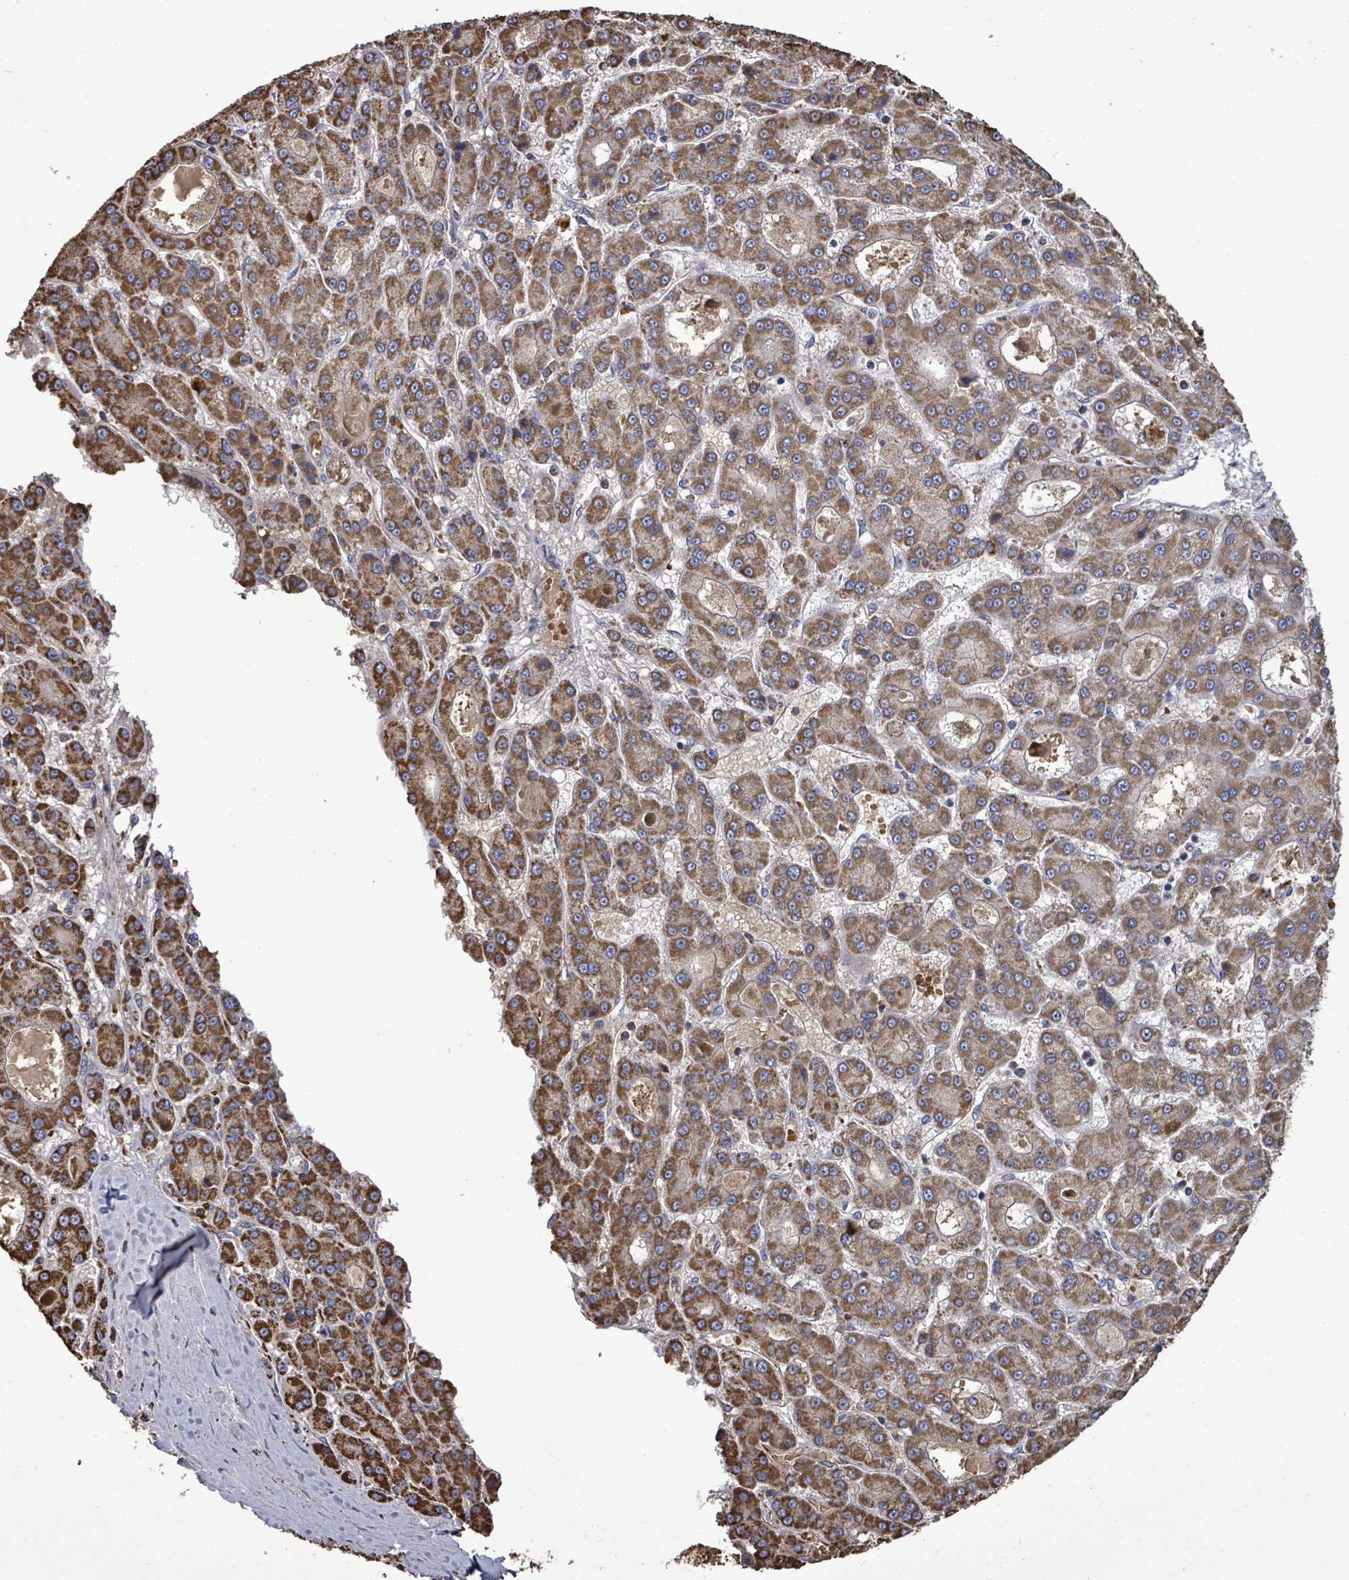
{"staining": {"intensity": "strong", "quantity": ">75%", "location": "cytoplasmic/membranous"}, "tissue": "liver cancer", "cell_type": "Tumor cells", "image_type": "cancer", "snomed": [{"axis": "morphology", "description": "Carcinoma, Hepatocellular, NOS"}, {"axis": "topography", "description": "Liver"}], "caption": "Immunohistochemical staining of human hepatocellular carcinoma (liver) exhibits high levels of strong cytoplasmic/membranous staining in approximately >75% of tumor cells. The protein of interest is stained brown, and the nuclei are stained in blue (DAB IHC with brightfield microscopy, high magnification).", "gene": "MTMR12", "patient": {"sex": "male", "age": 70}}